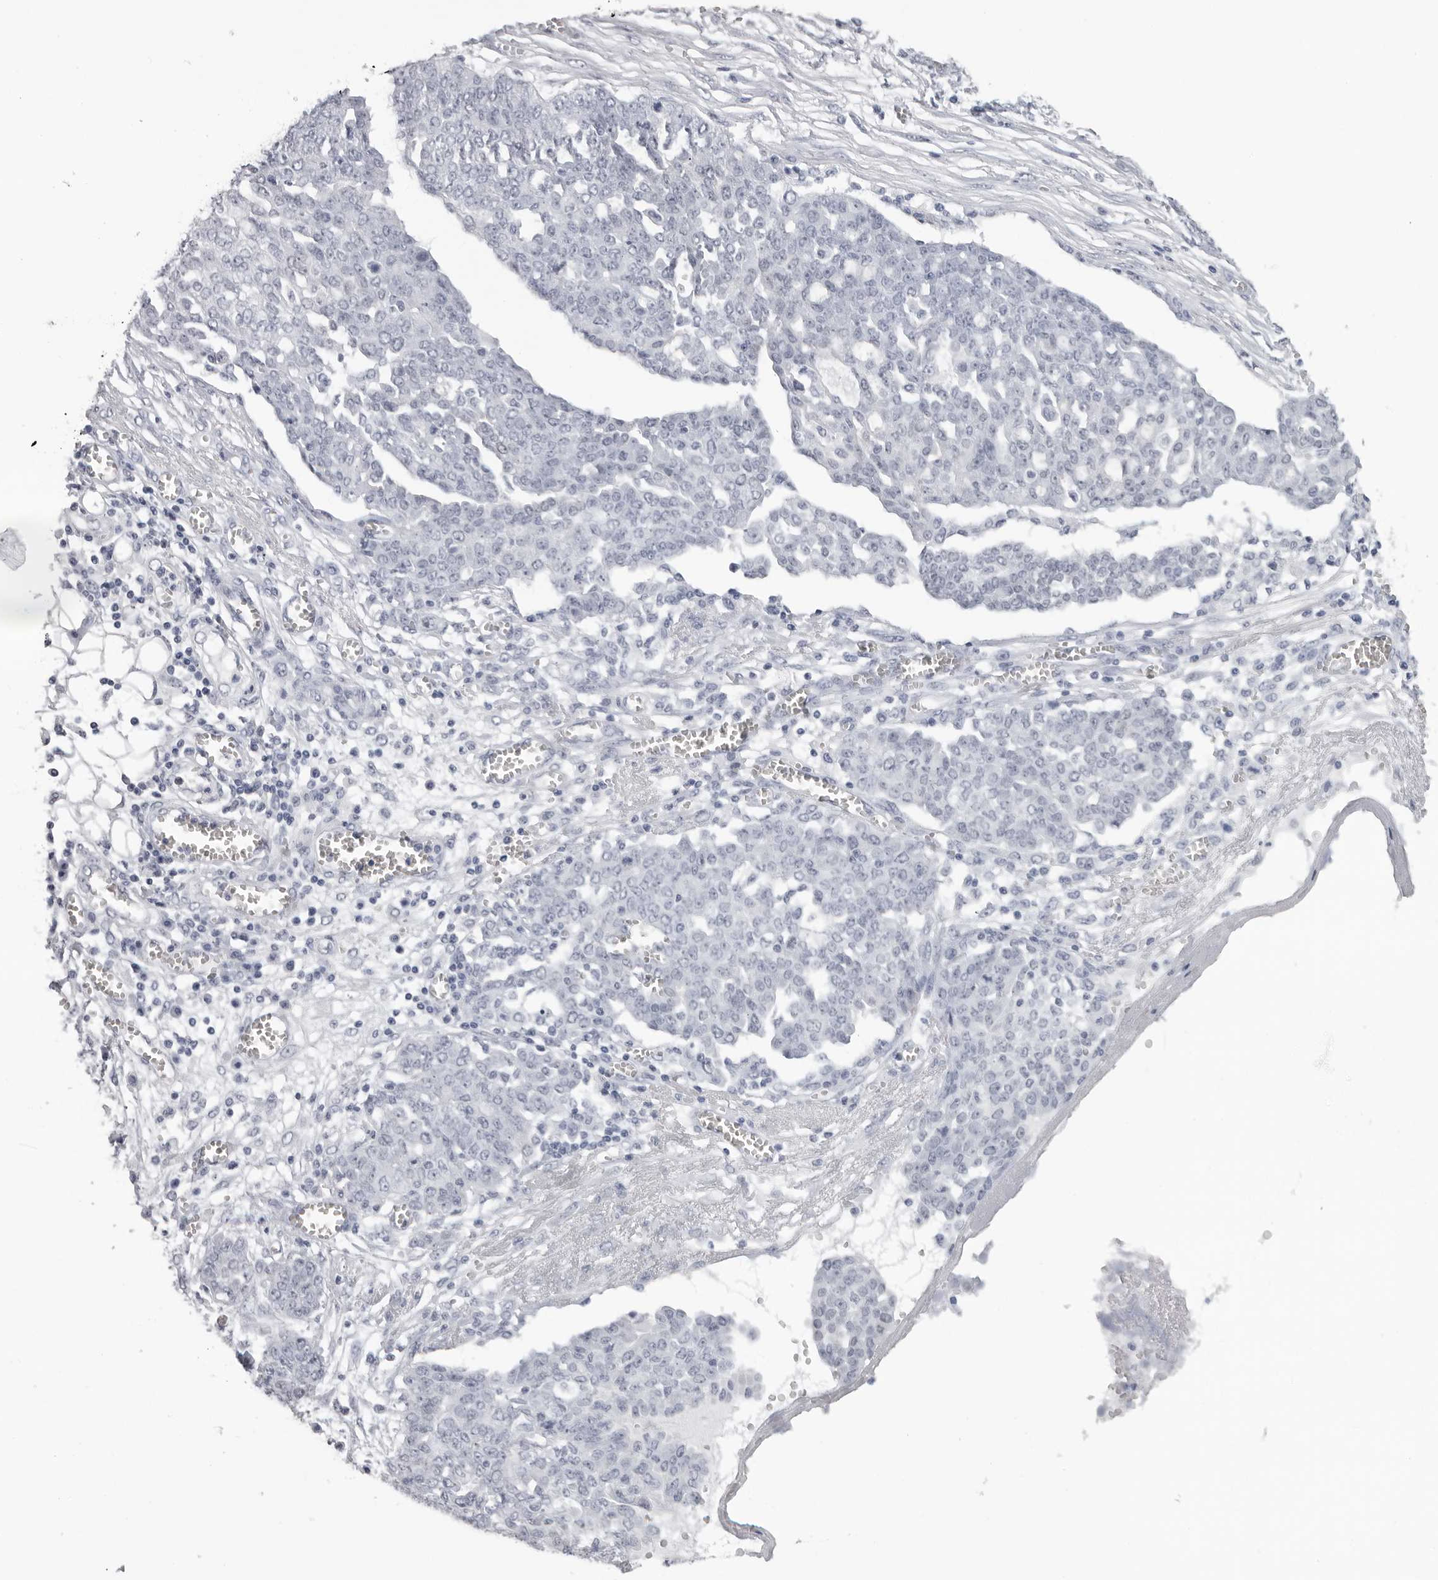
{"staining": {"intensity": "negative", "quantity": "none", "location": "none"}, "tissue": "ovarian cancer", "cell_type": "Tumor cells", "image_type": "cancer", "snomed": [{"axis": "morphology", "description": "Cystadenocarcinoma, serous, NOS"}, {"axis": "topography", "description": "Soft tissue"}, {"axis": "topography", "description": "Ovary"}], "caption": "IHC of human ovarian cancer demonstrates no staining in tumor cells.", "gene": "ESPN", "patient": {"sex": "female", "age": 57}}